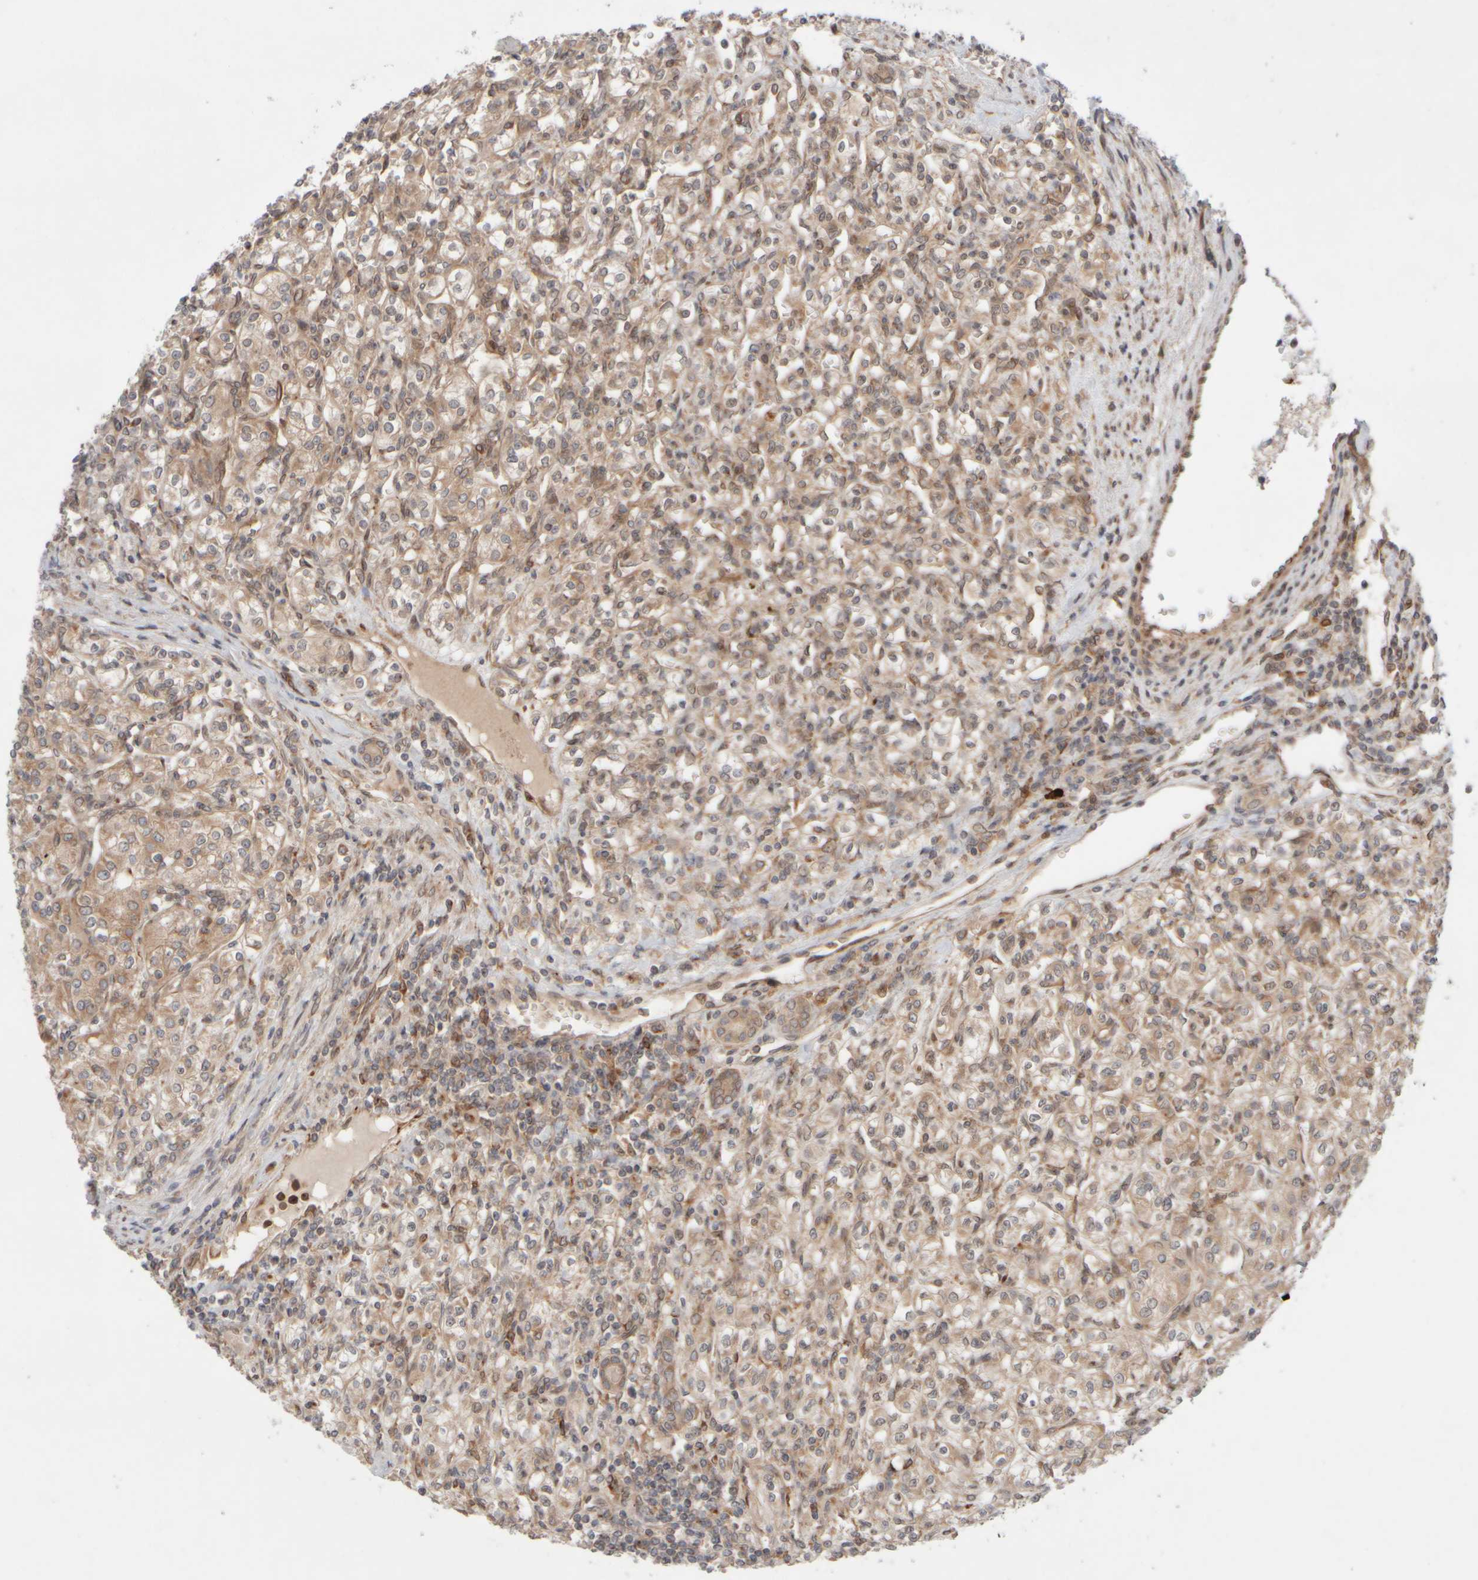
{"staining": {"intensity": "weak", "quantity": ">75%", "location": "cytoplasmic/membranous"}, "tissue": "renal cancer", "cell_type": "Tumor cells", "image_type": "cancer", "snomed": [{"axis": "morphology", "description": "Adenocarcinoma, NOS"}, {"axis": "topography", "description": "Kidney"}], "caption": "A low amount of weak cytoplasmic/membranous positivity is present in about >75% of tumor cells in renal cancer tissue.", "gene": "GCN1", "patient": {"sex": "male", "age": 77}}